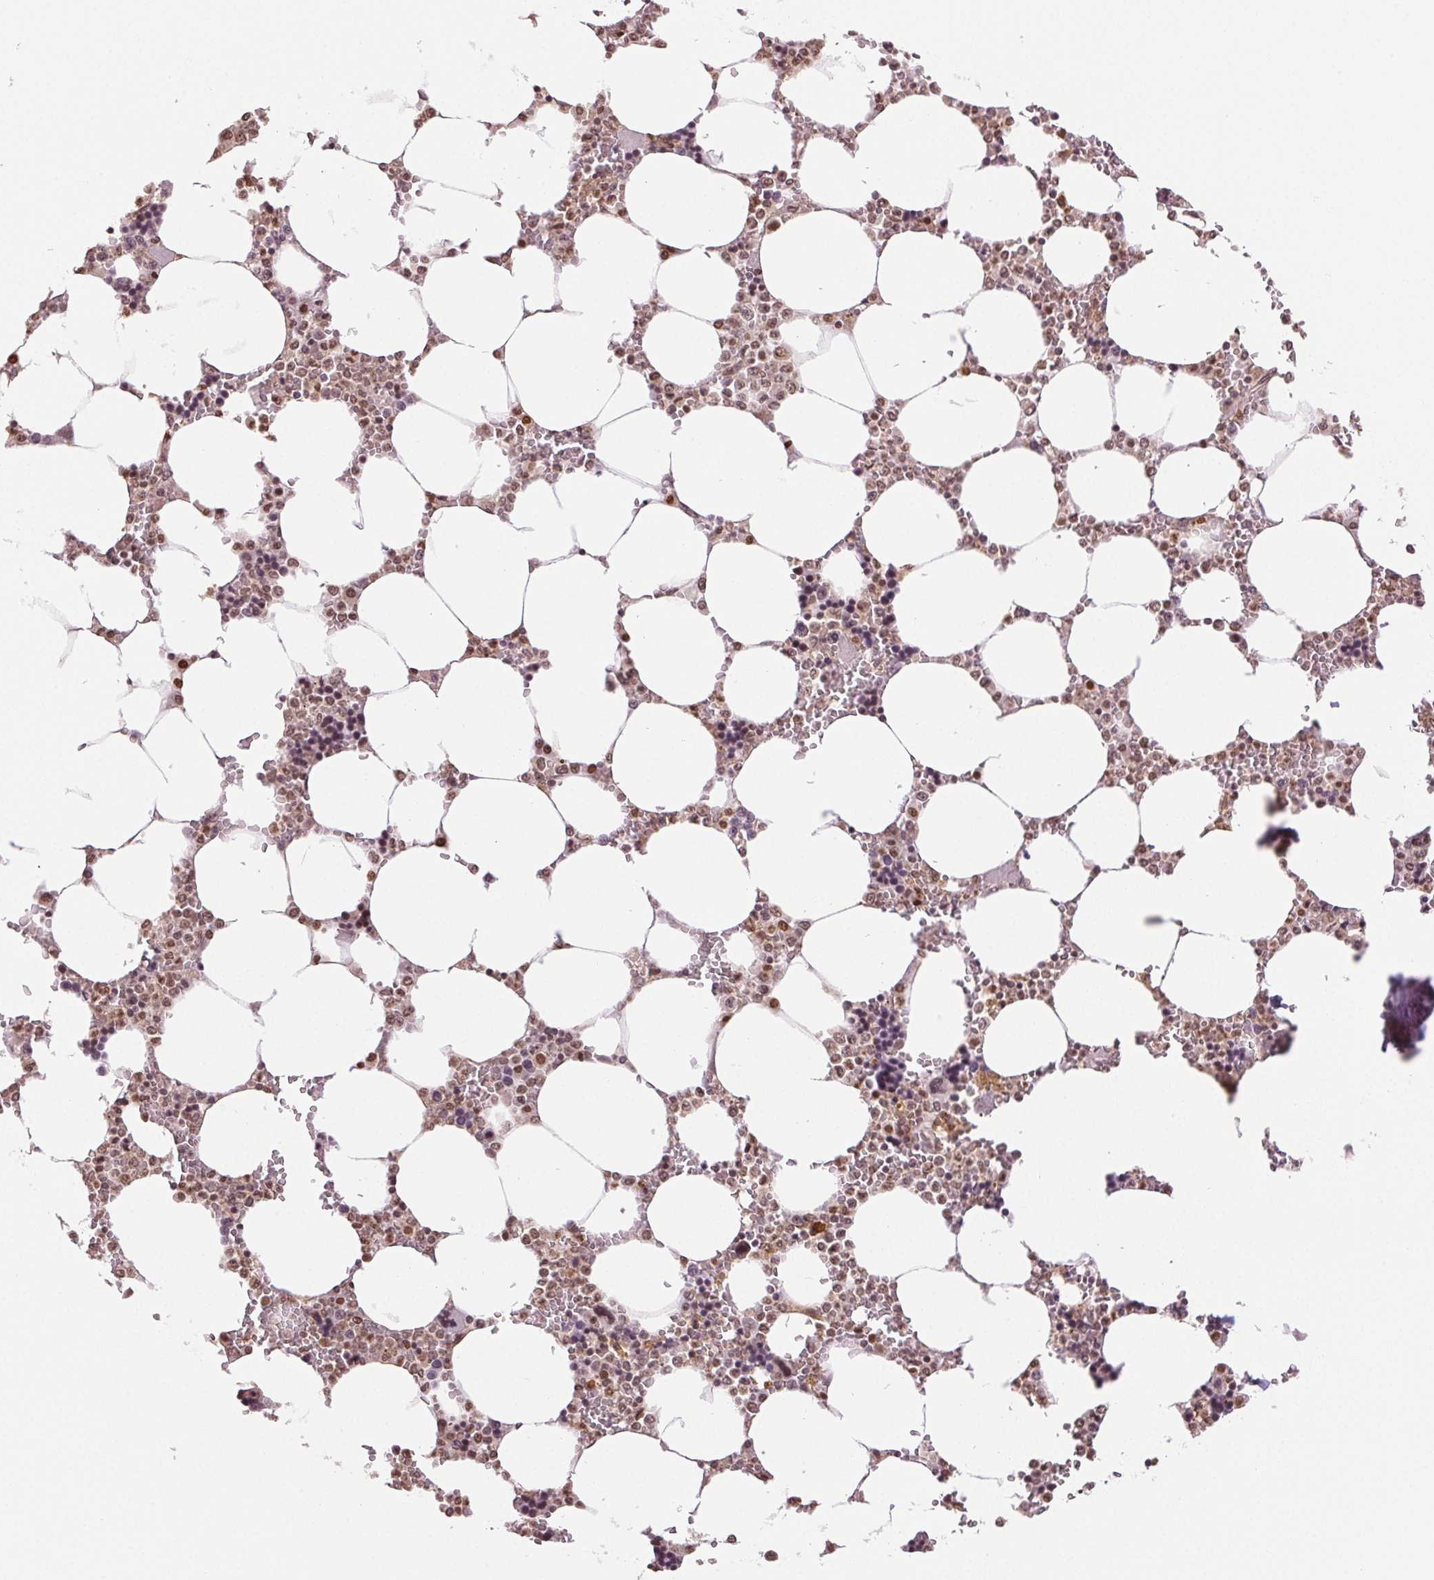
{"staining": {"intensity": "moderate", "quantity": "25%-75%", "location": "nuclear"}, "tissue": "bone marrow", "cell_type": "Hematopoietic cells", "image_type": "normal", "snomed": [{"axis": "morphology", "description": "Normal tissue, NOS"}, {"axis": "topography", "description": "Bone marrow"}], "caption": "IHC photomicrograph of normal bone marrow: human bone marrow stained using immunohistochemistry displays medium levels of moderate protein expression localized specifically in the nuclear of hematopoietic cells, appearing as a nuclear brown color.", "gene": "GRHL3", "patient": {"sex": "male", "age": 64}}